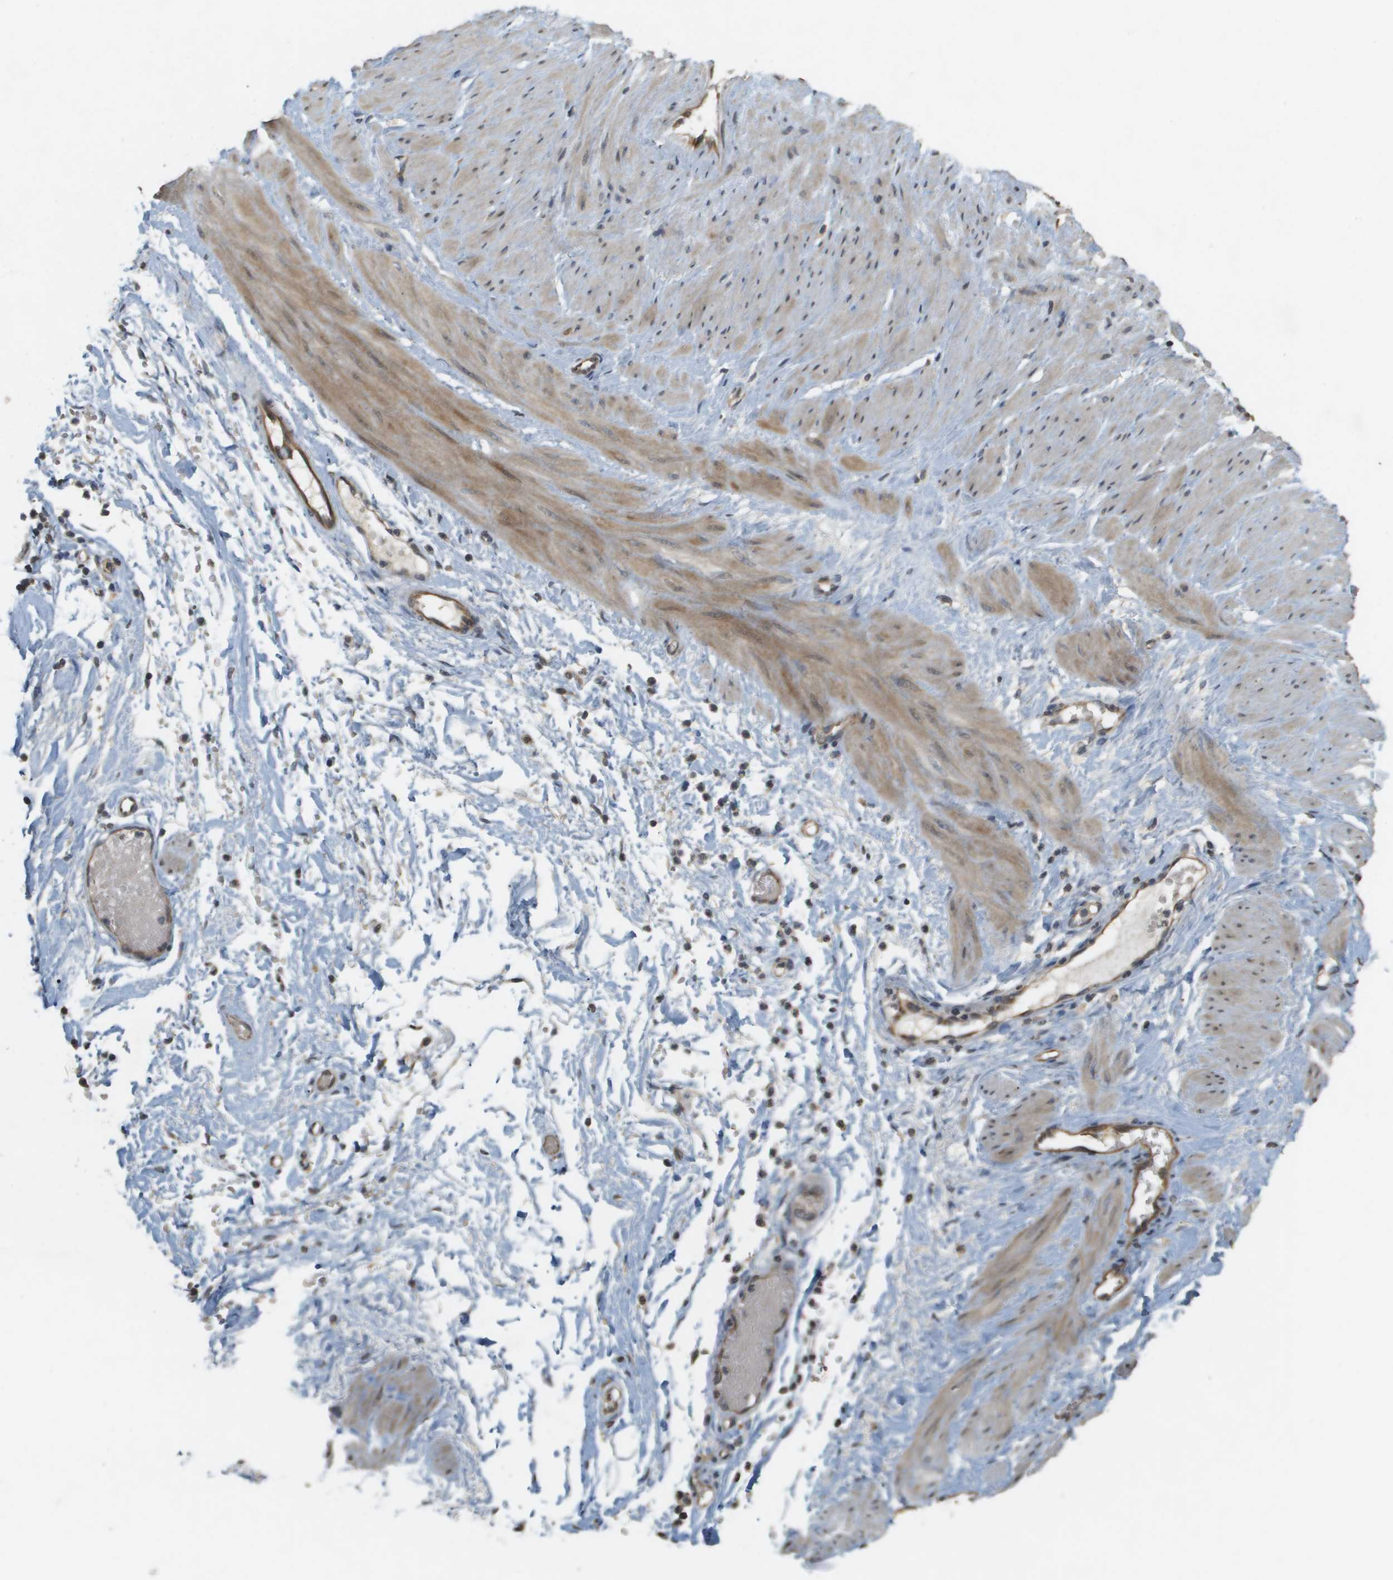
{"staining": {"intensity": "moderate", "quantity": ">75%", "location": "cytoplasmic/membranous,nuclear"}, "tissue": "adipose tissue", "cell_type": "Adipocytes", "image_type": "normal", "snomed": [{"axis": "morphology", "description": "Normal tissue, NOS"}, {"axis": "topography", "description": "Soft tissue"}, {"axis": "topography", "description": "Vascular tissue"}], "caption": "This micrograph shows immunohistochemistry staining of benign human adipose tissue, with medium moderate cytoplasmic/membranous,nuclear positivity in about >75% of adipocytes.", "gene": "RAB21", "patient": {"sex": "female", "age": 35}}